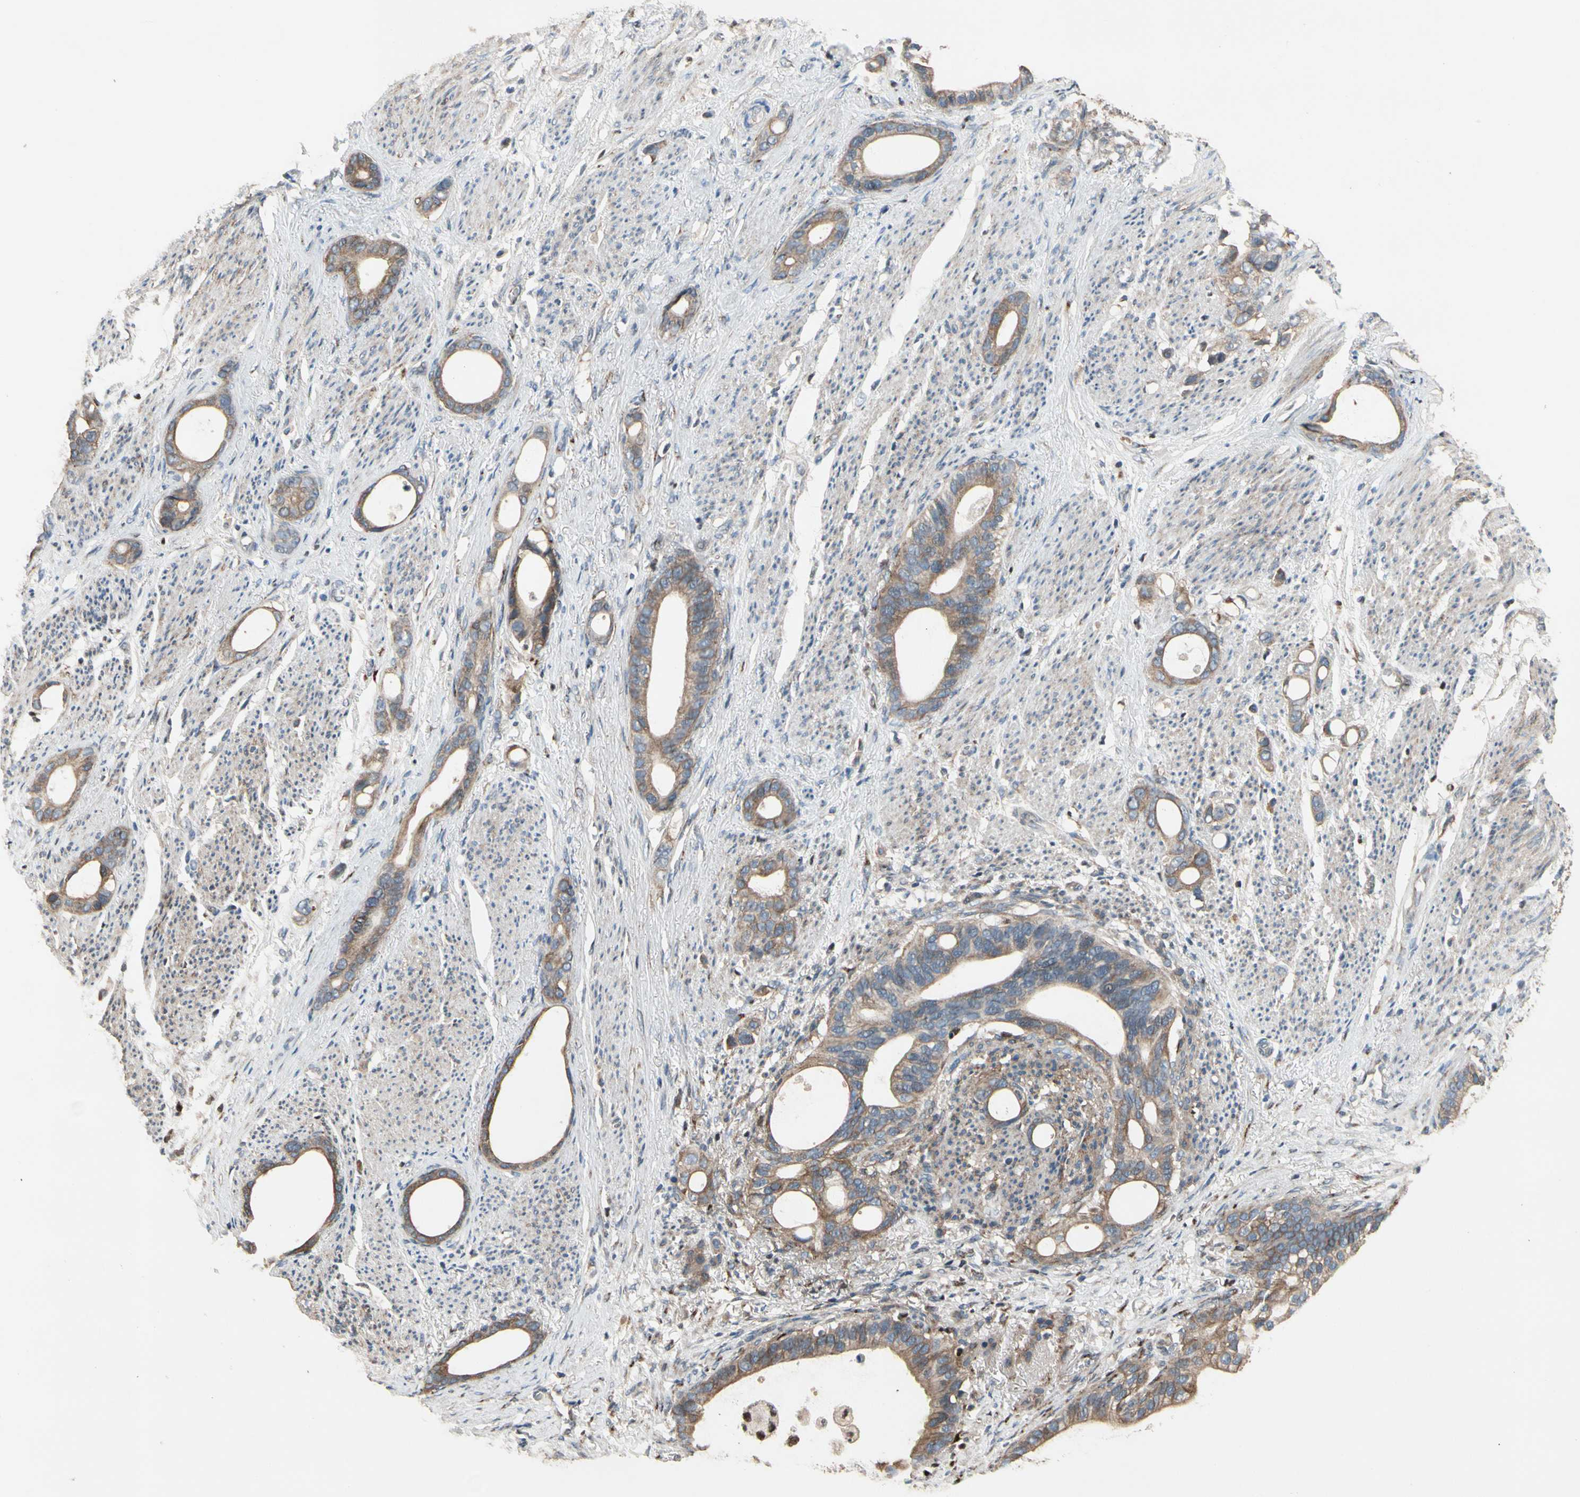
{"staining": {"intensity": "moderate", "quantity": ">75%", "location": "cytoplasmic/membranous"}, "tissue": "stomach cancer", "cell_type": "Tumor cells", "image_type": "cancer", "snomed": [{"axis": "morphology", "description": "Adenocarcinoma, NOS"}, {"axis": "topography", "description": "Stomach"}], "caption": "A brown stain labels moderate cytoplasmic/membranous staining of a protein in adenocarcinoma (stomach) tumor cells.", "gene": "CGREF1", "patient": {"sex": "female", "age": 75}}